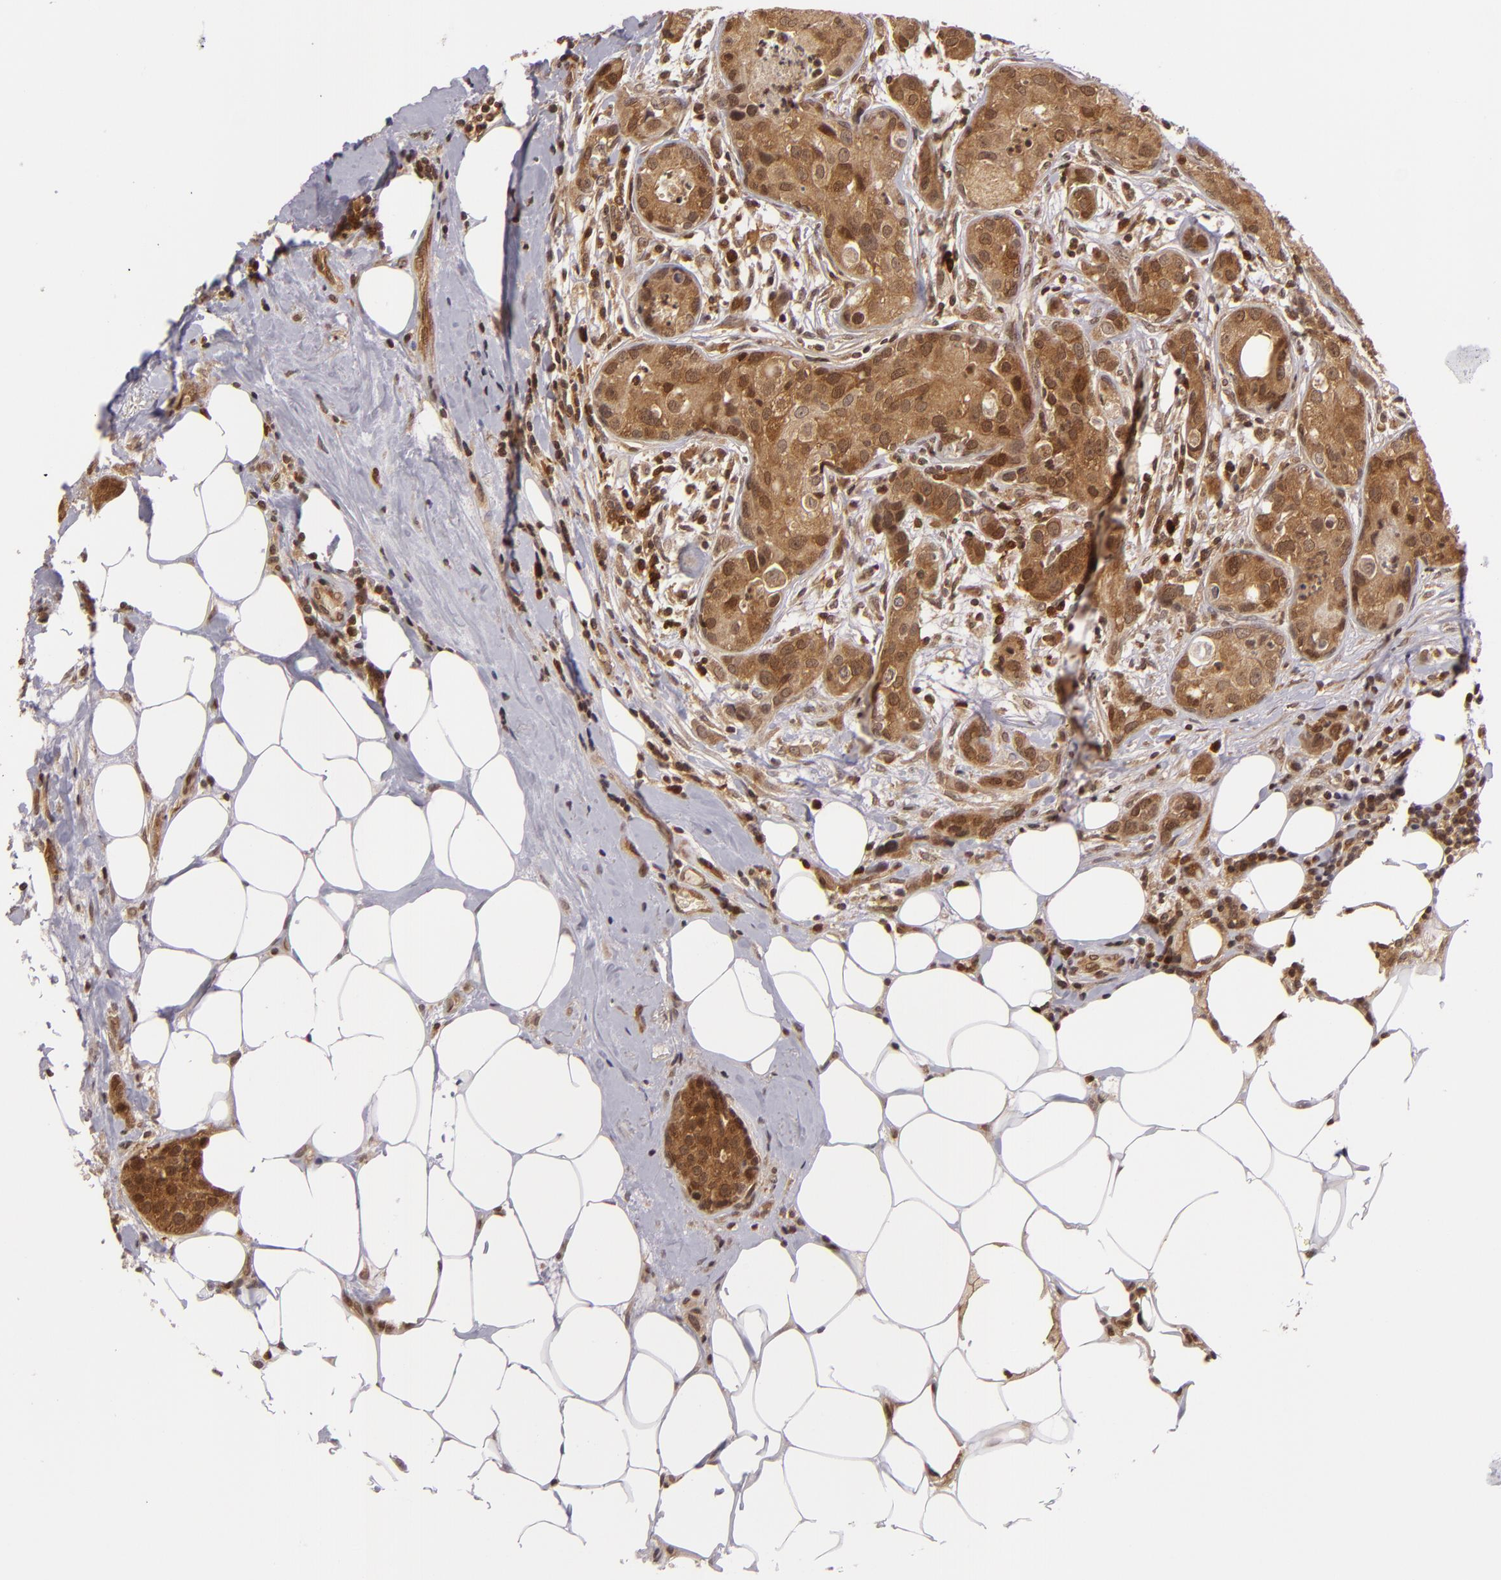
{"staining": {"intensity": "strong", "quantity": ">75%", "location": "cytoplasmic/membranous,nuclear"}, "tissue": "breast cancer", "cell_type": "Tumor cells", "image_type": "cancer", "snomed": [{"axis": "morphology", "description": "Duct carcinoma"}, {"axis": "topography", "description": "Breast"}], "caption": "Brown immunohistochemical staining in human breast cancer shows strong cytoplasmic/membranous and nuclear staining in approximately >75% of tumor cells. (DAB (3,3'-diaminobenzidine) IHC with brightfield microscopy, high magnification).", "gene": "ZBTB33", "patient": {"sex": "female", "age": 45}}